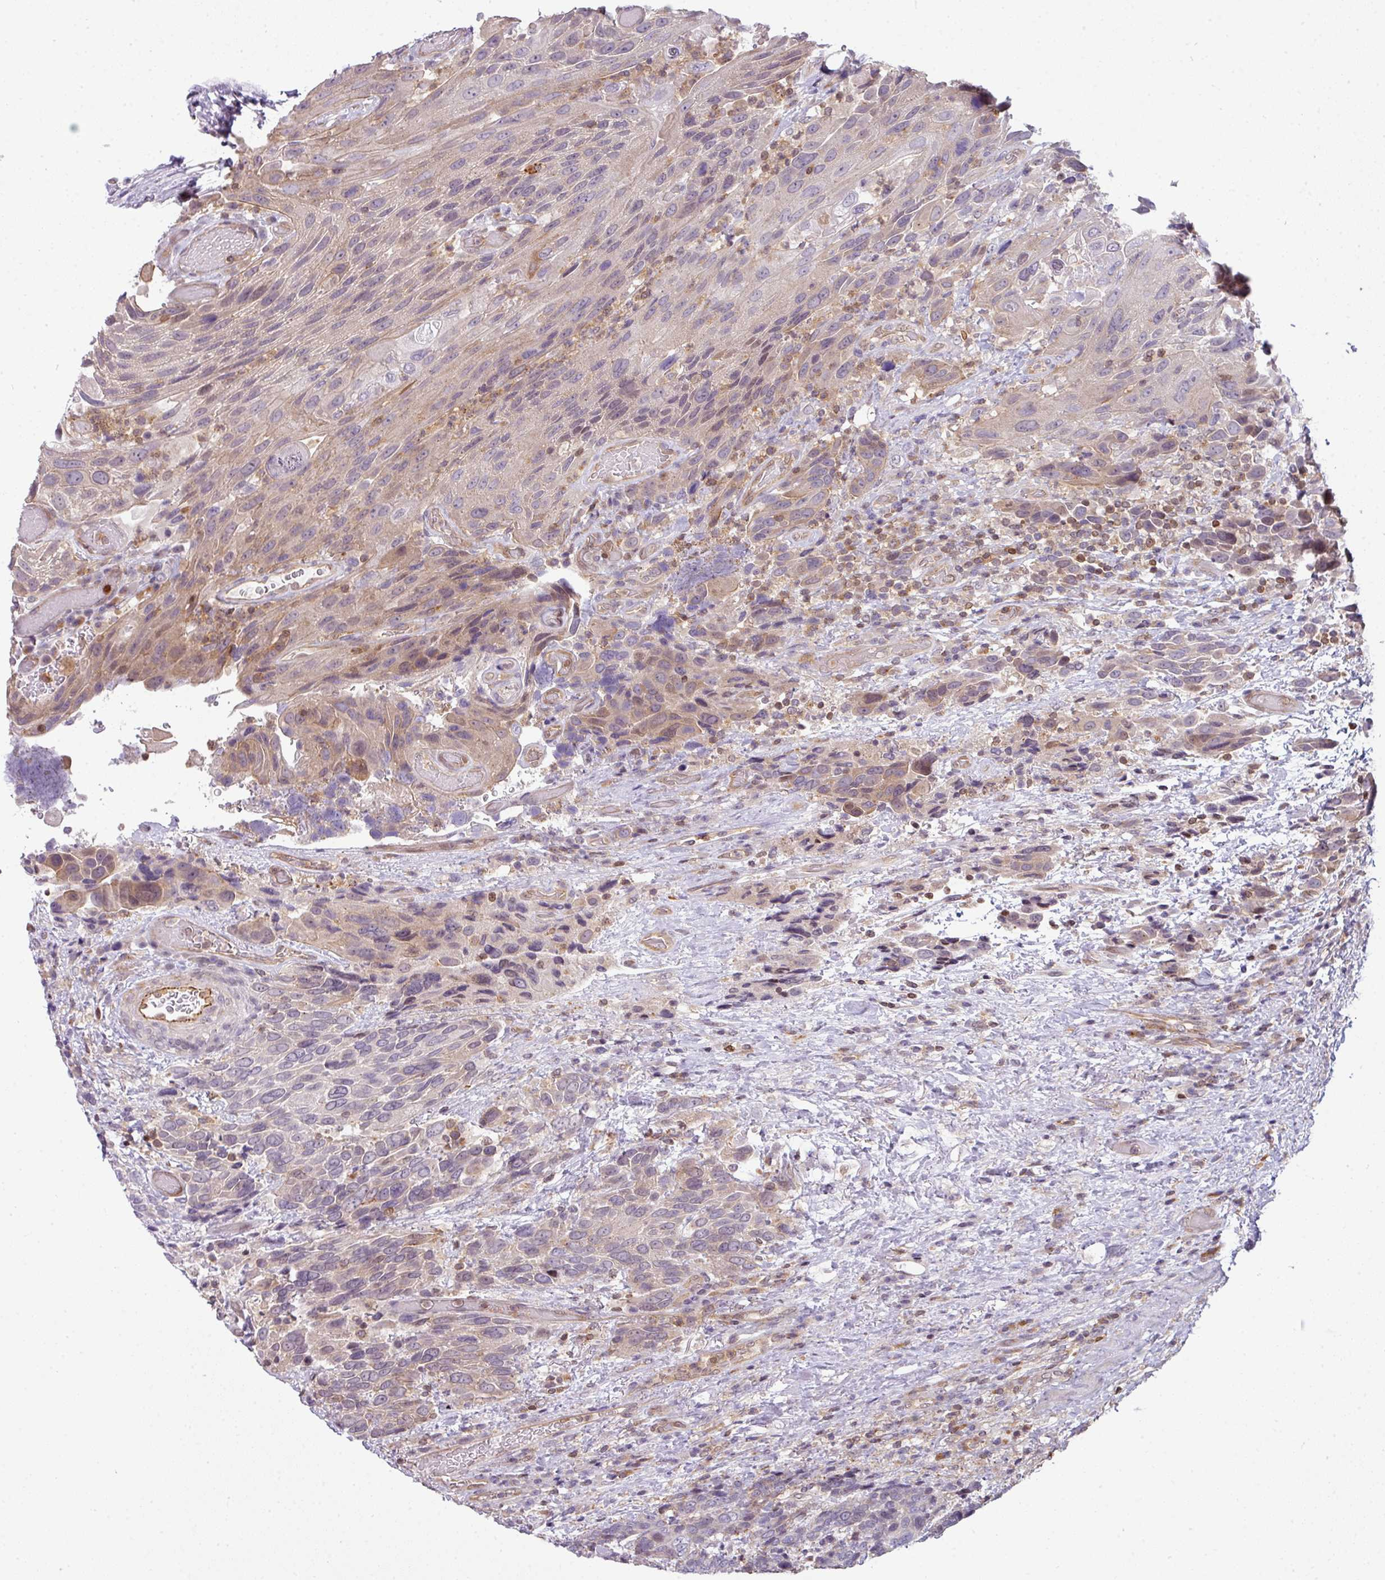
{"staining": {"intensity": "weak", "quantity": "25%-75%", "location": "cytoplasmic/membranous"}, "tissue": "urothelial cancer", "cell_type": "Tumor cells", "image_type": "cancer", "snomed": [{"axis": "morphology", "description": "Urothelial carcinoma, High grade"}, {"axis": "topography", "description": "Urinary bladder"}], "caption": "Immunohistochemistry (IHC) histopathology image of neoplastic tissue: human high-grade urothelial carcinoma stained using immunohistochemistry (IHC) exhibits low levels of weak protein expression localized specifically in the cytoplasmic/membranous of tumor cells, appearing as a cytoplasmic/membranous brown color.", "gene": "STAT5A", "patient": {"sex": "female", "age": 70}}